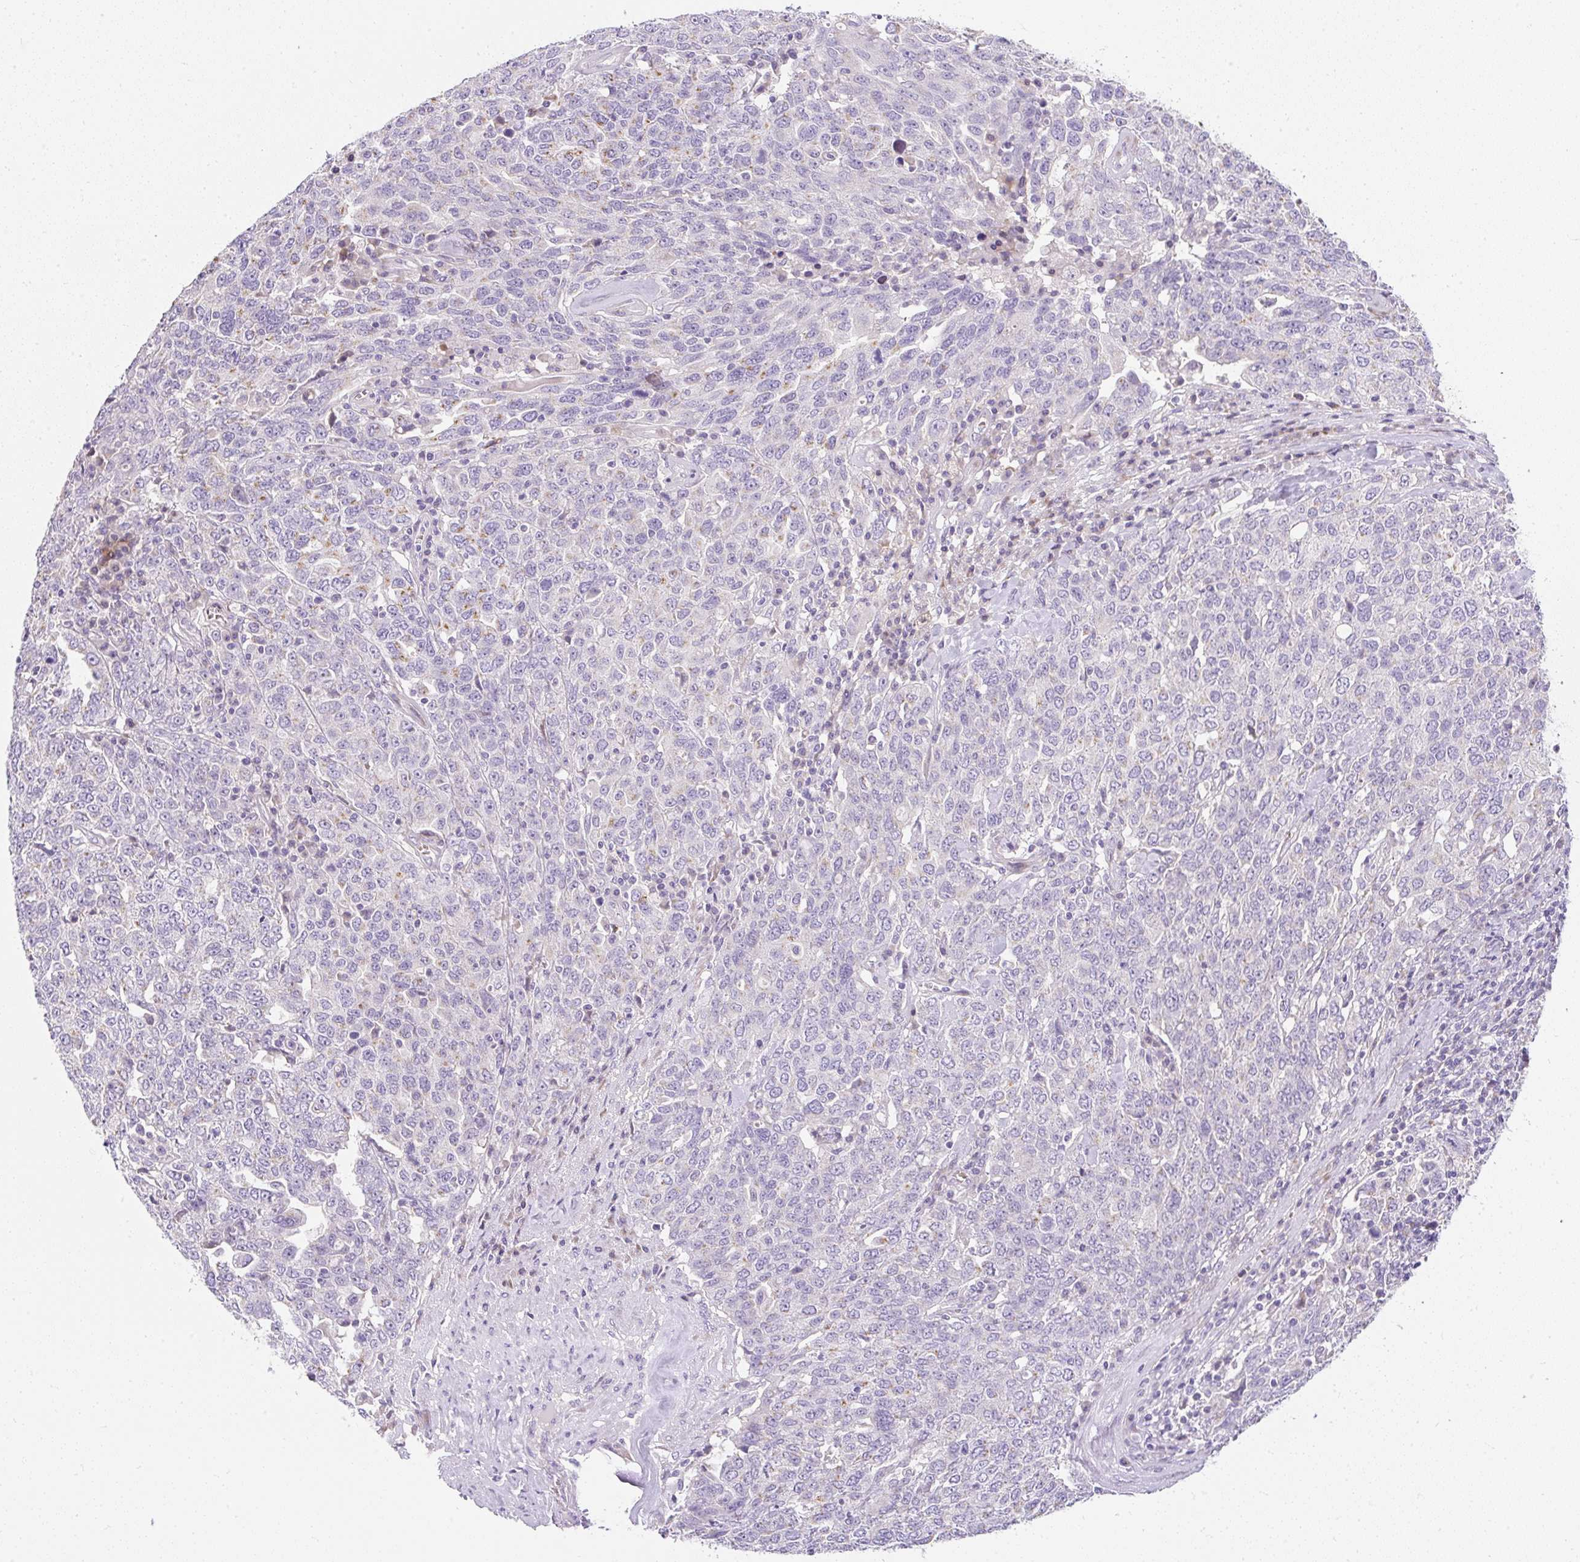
{"staining": {"intensity": "negative", "quantity": "none", "location": "none"}, "tissue": "ovarian cancer", "cell_type": "Tumor cells", "image_type": "cancer", "snomed": [{"axis": "morphology", "description": "Carcinoma, endometroid"}, {"axis": "topography", "description": "Ovary"}], "caption": "Histopathology image shows no significant protein expression in tumor cells of endometroid carcinoma (ovarian).", "gene": "DTX4", "patient": {"sex": "female", "age": 62}}